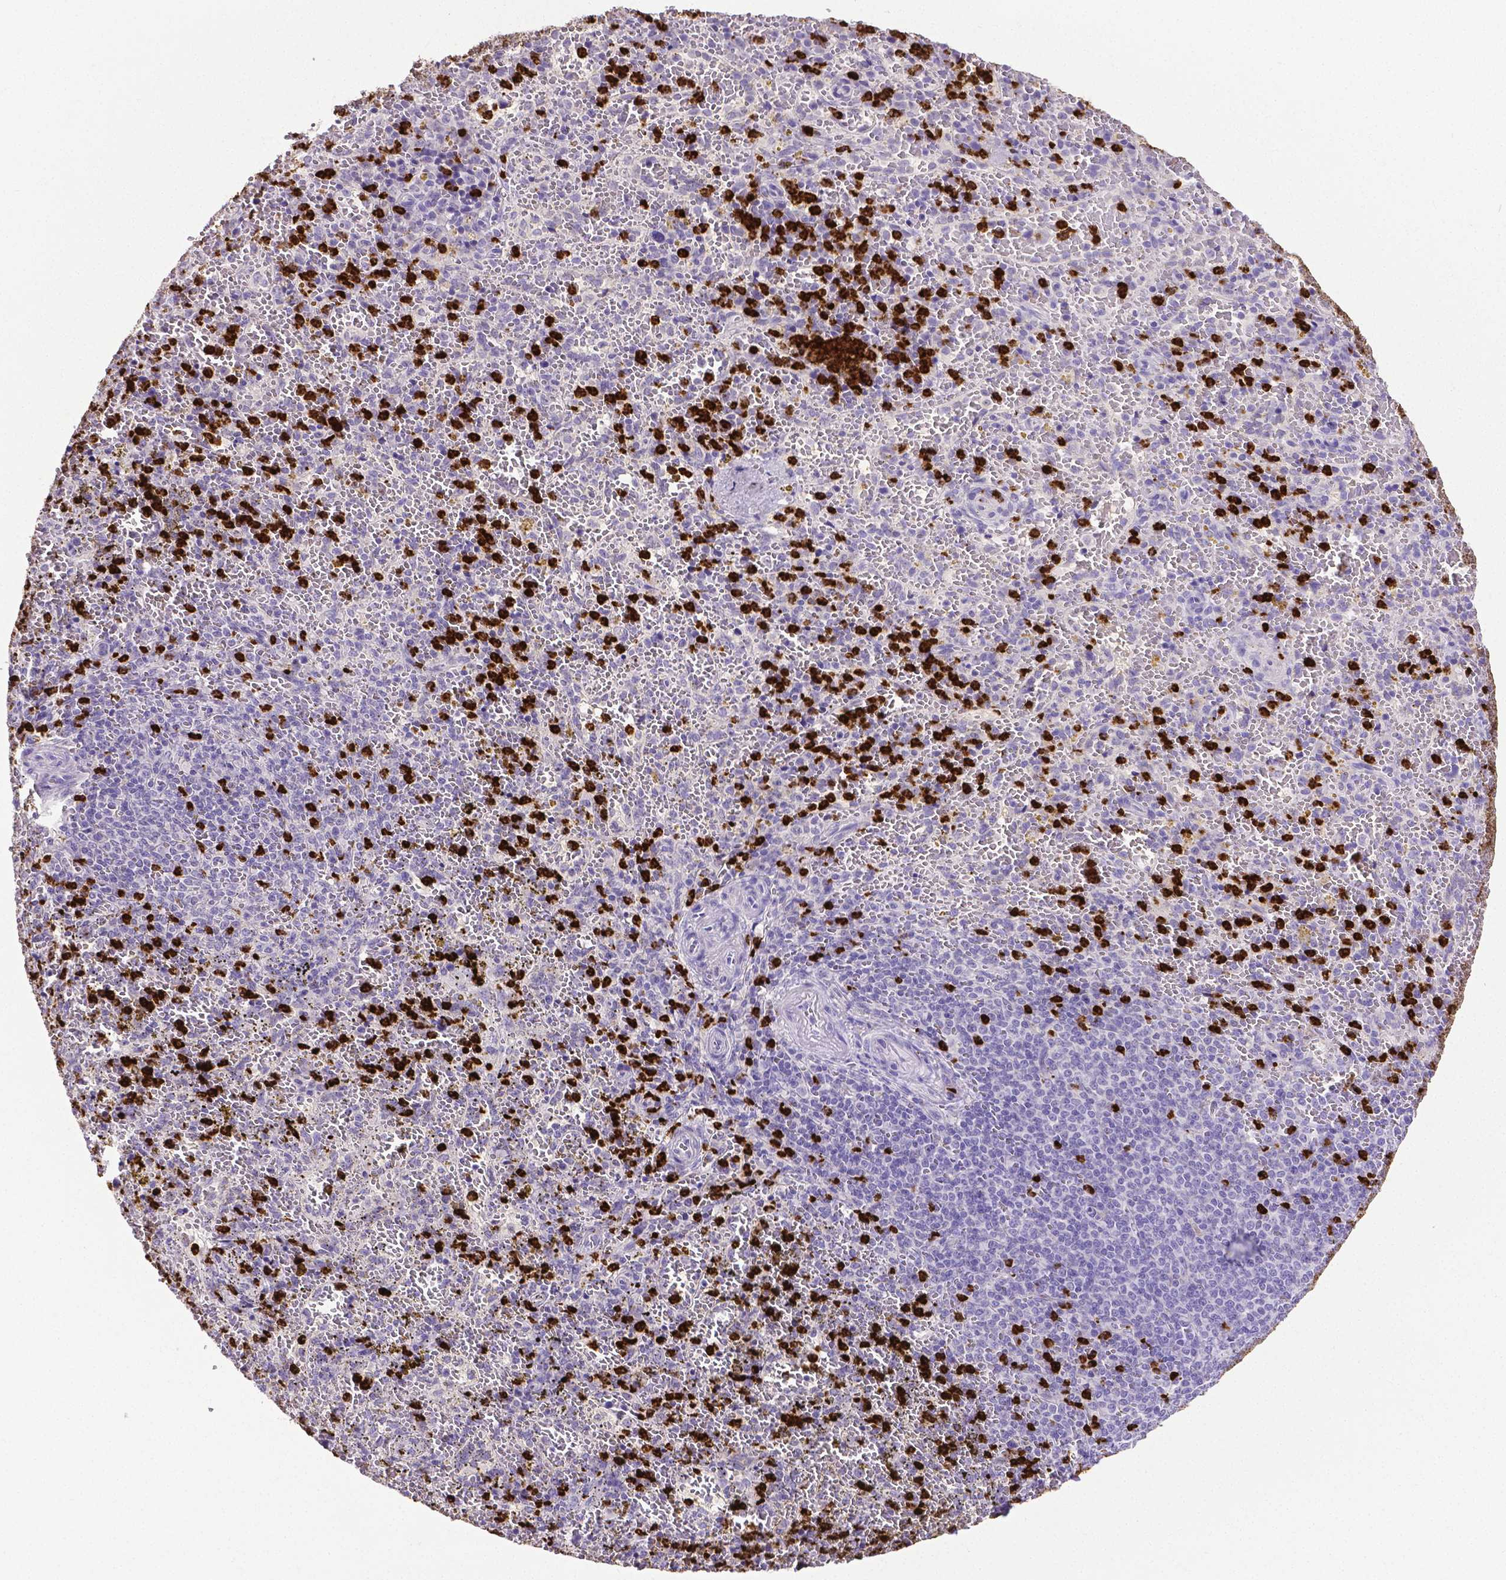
{"staining": {"intensity": "strong", "quantity": "25%-75%", "location": "cytoplasmic/membranous"}, "tissue": "spleen", "cell_type": "Cells in red pulp", "image_type": "normal", "snomed": [{"axis": "morphology", "description": "Normal tissue, NOS"}, {"axis": "topography", "description": "Spleen"}], "caption": "A high amount of strong cytoplasmic/membranous positivity is identified in approximately 25%-75% of cells in red pulp in unremarkable spleen. (IHC, brightfield microscopy, high magnification).", "gene": "MMP9", "patient": {"sex": "female", "age": 50}}